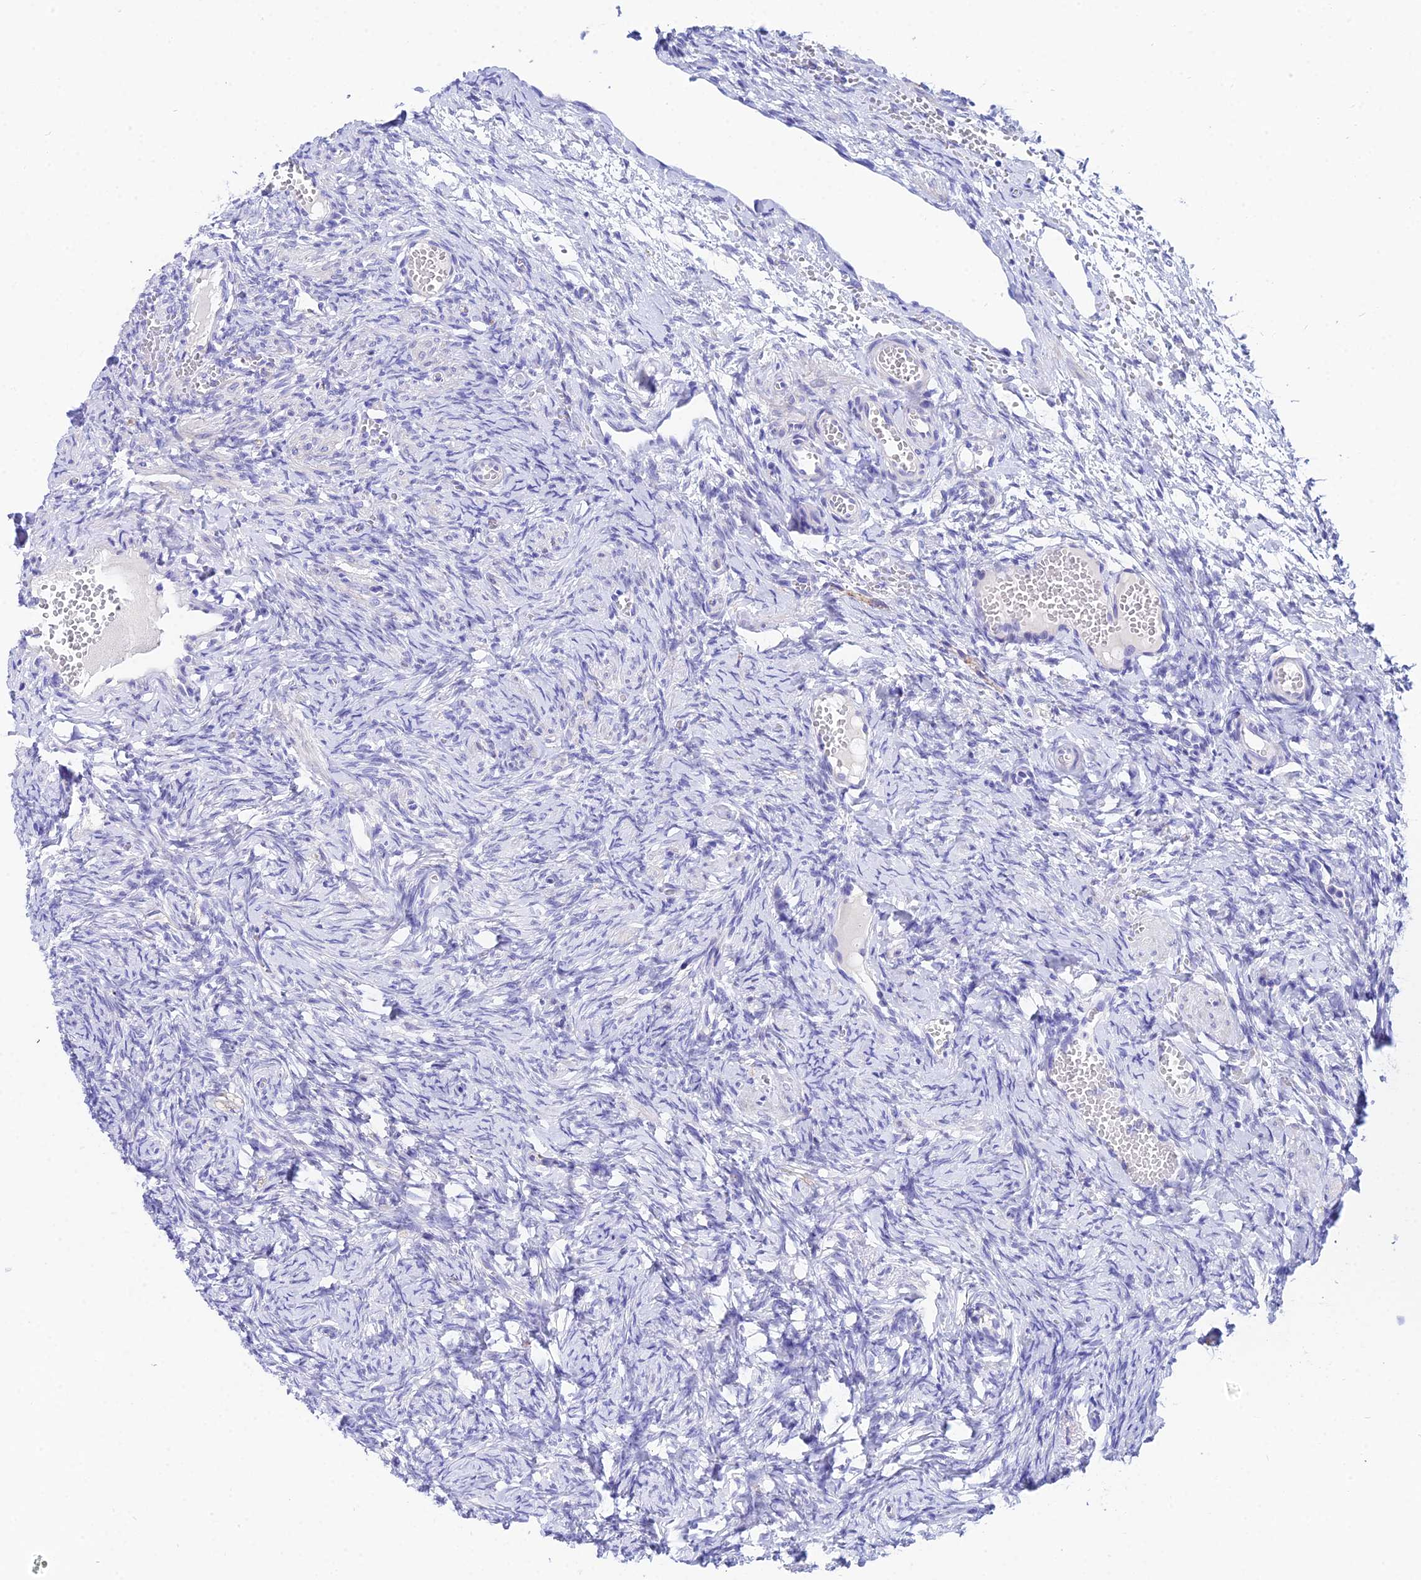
{"staining": {"intensity": "negative", "quantity": "none", "location": "none"}, "tissue": "ovary", "cell_type": "Ovarian stroma cells", "image_type": "normal", "snomed": [{"axis": "morphology", "description": "Adenocarcinoma, NOS"}, {"axis": "topography", "description": "Endometrium"}], "caption": "A micrograph of ovary stained for a protein reveals no brown staining in ovarian stroma cells. (DAB (3,3'-diaminobenzidine) immunohistochemistry, high magnification).", "gene": "CEP41", "patient": {"sex": "female", "age": 32}}